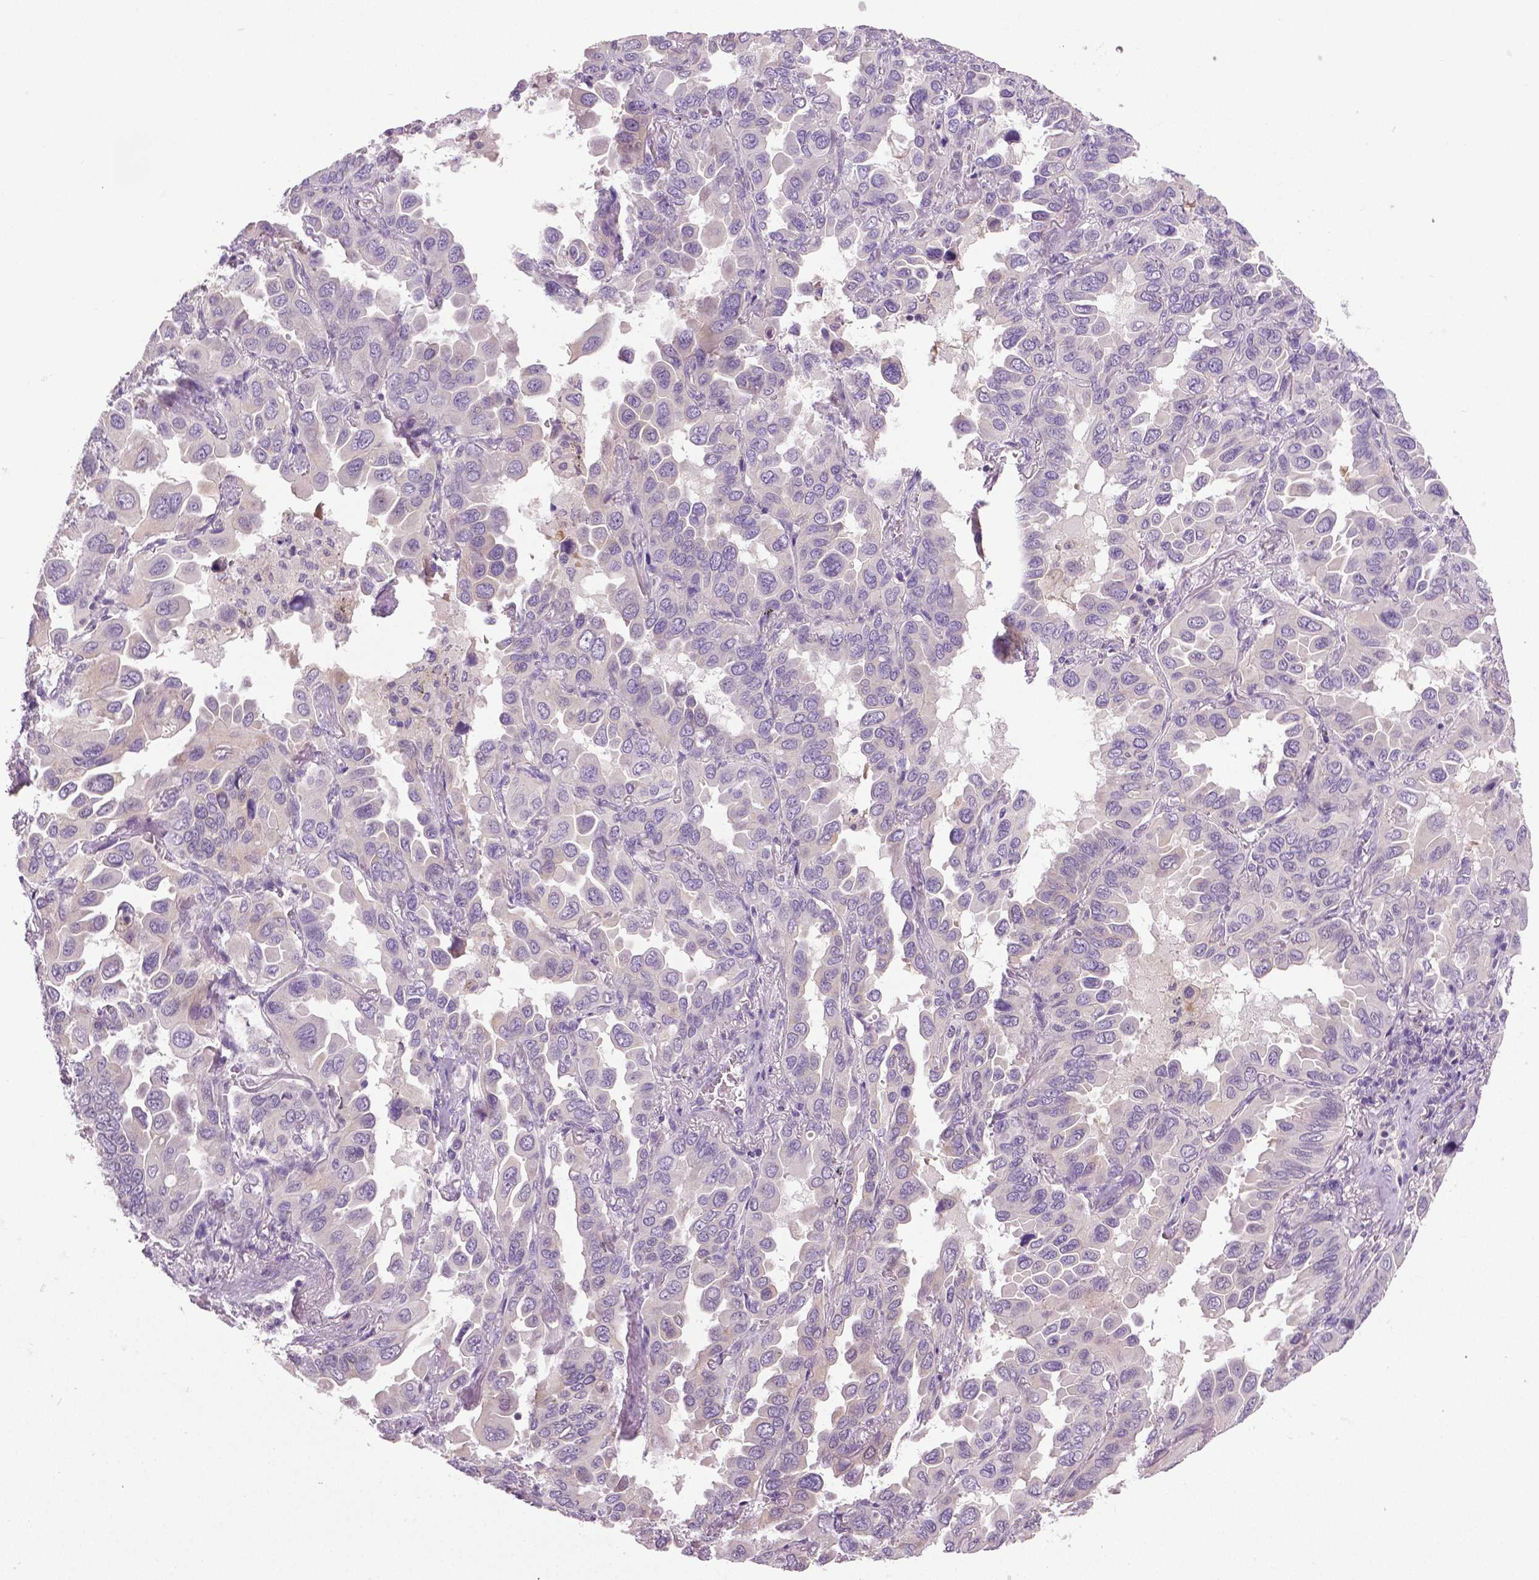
{"staining": {"intensity": "weak", "quantity": "25%-75%", "location": "cytoplasmic/membranous"}, "tissue": "lung cancer", "cell_type": "Tumor cells", "image_type": "cancer", "snomed": [{"axis": "morphology", "description": "Adenocarcinoma, NOS"}, {"axis": "topography", "description": "Lung"}], "caption": "Adenocarcinoma (lung) stained for a protein (brown) demonstrates weak cytoplasmic/membranous positive positivity in about 25%-75% of tumor cells.", "gene": "DNAH12", "patient": {"sex": "male", "age": 64}}